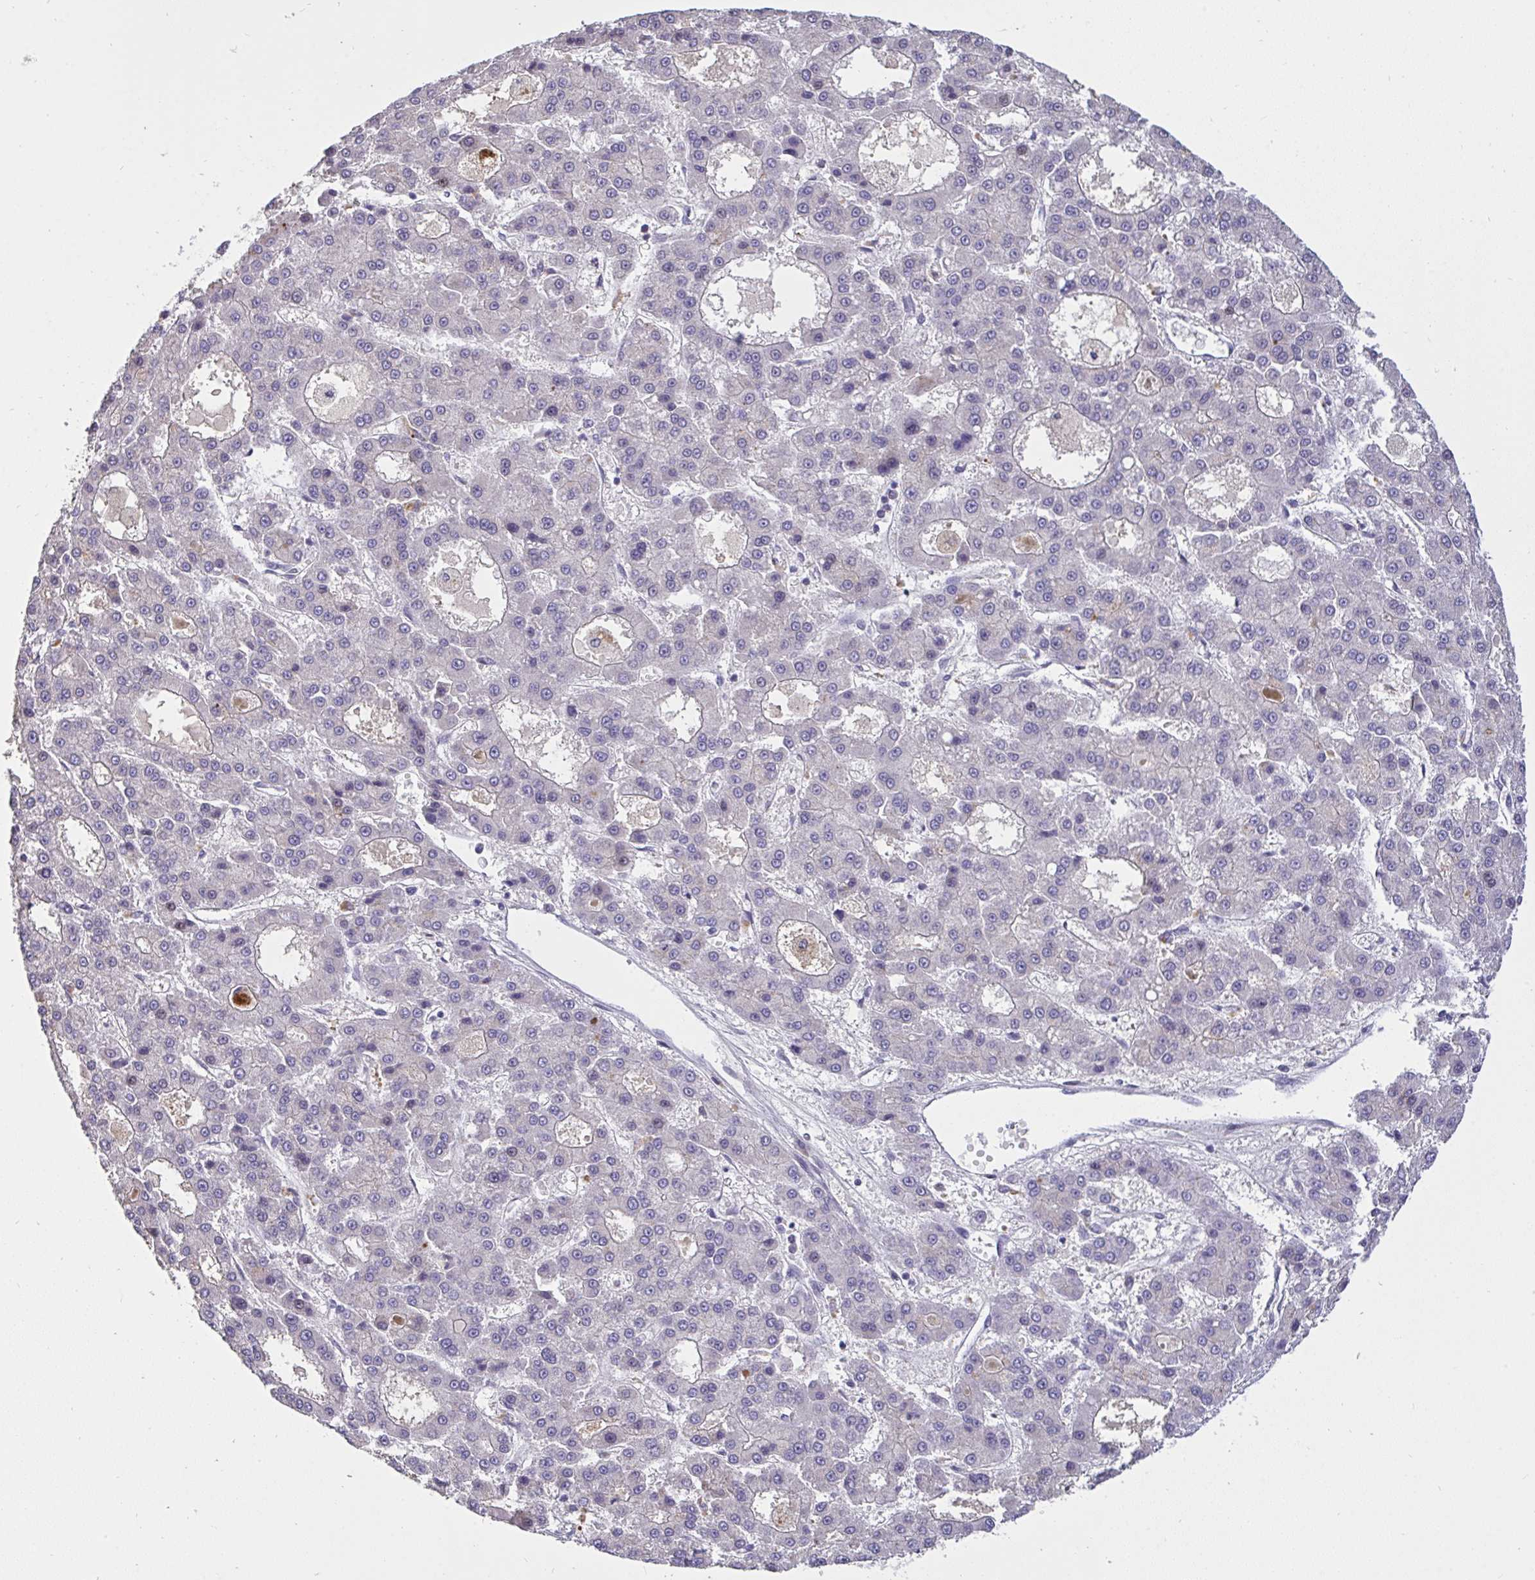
{"staining": {"intensity": "negative", "quantity": "none", "location": "none"}, "tissue": "liver cancer", "cell_type": "Tumor cells", "image_type": "cancer", "snomed": [{"axis": "morphology", "description": "Carcinoma, Hepatocellular, NOS"}, {"axis": "topography", "description": "Liver"}], "caption": "High magnification brightfield microscopy of liver cancer stained with DAB (brown) and counterstained with hematoxylin (blue): tumor cells show no significant positivity.", "gene": "C19orf54", "patient": {"sex": "male", "age": 70}}